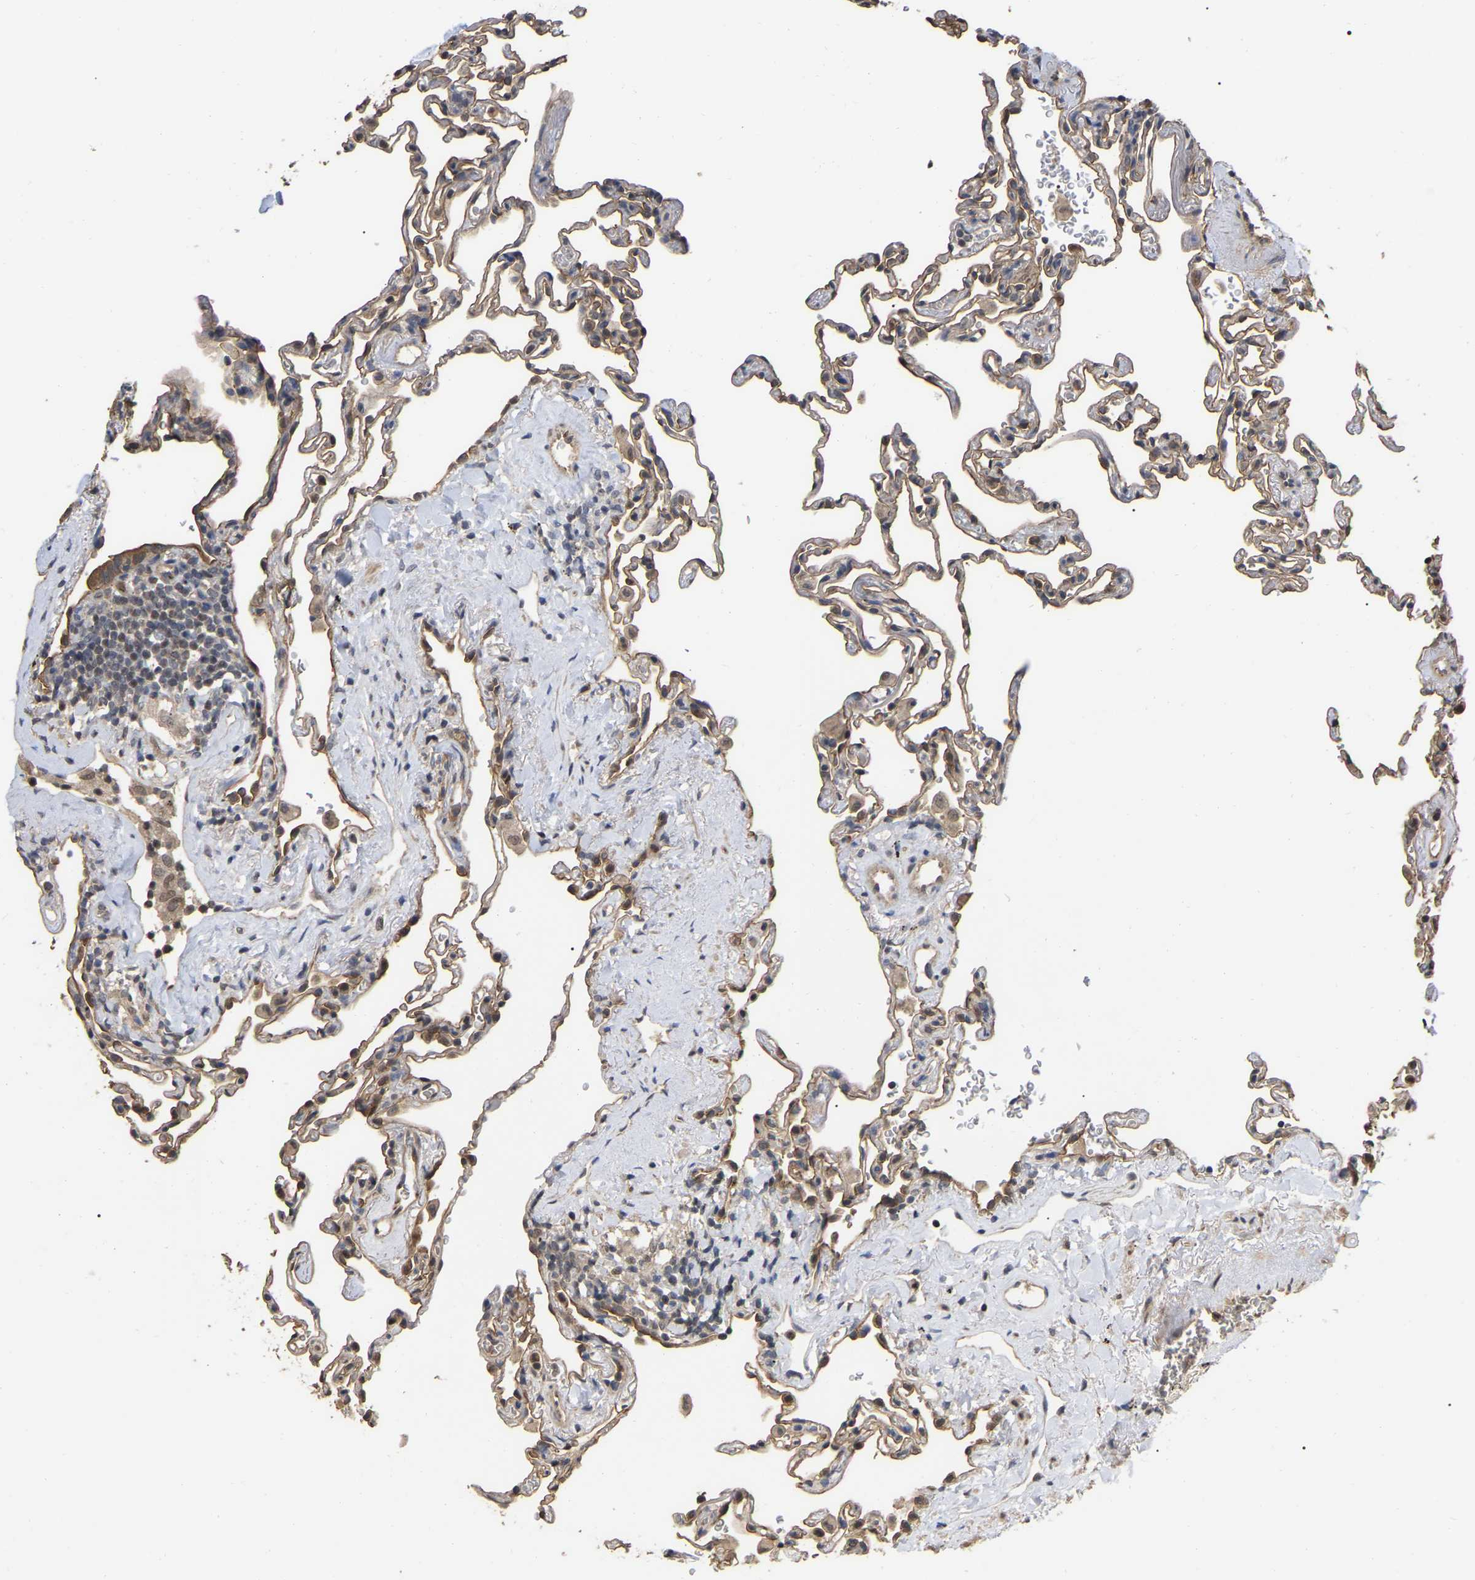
{"staining": {"intensity": "weak", "quantity": "<25%", "location": "cytoplasmic/membranous"}, "tissue": "lung", "cell_type": "Alveolar cells", "image_type": "normal", "snomed": [{"axis": "morphology", "description": "Normal tissue, NOS"}, {"axis": "topography", "description": "Lung"}], "caption": "An image of human lung is negative for staining in alveolar cells. The staining was performed using DAB (3,3'-diaminobenzidine) to visualize the protein expression in brown, while the nuclei were stained in blue with hematoxylin (Magnification: 20x).", "gene": "FAM219A", "patient": {"sex": "male", "age": 59}}